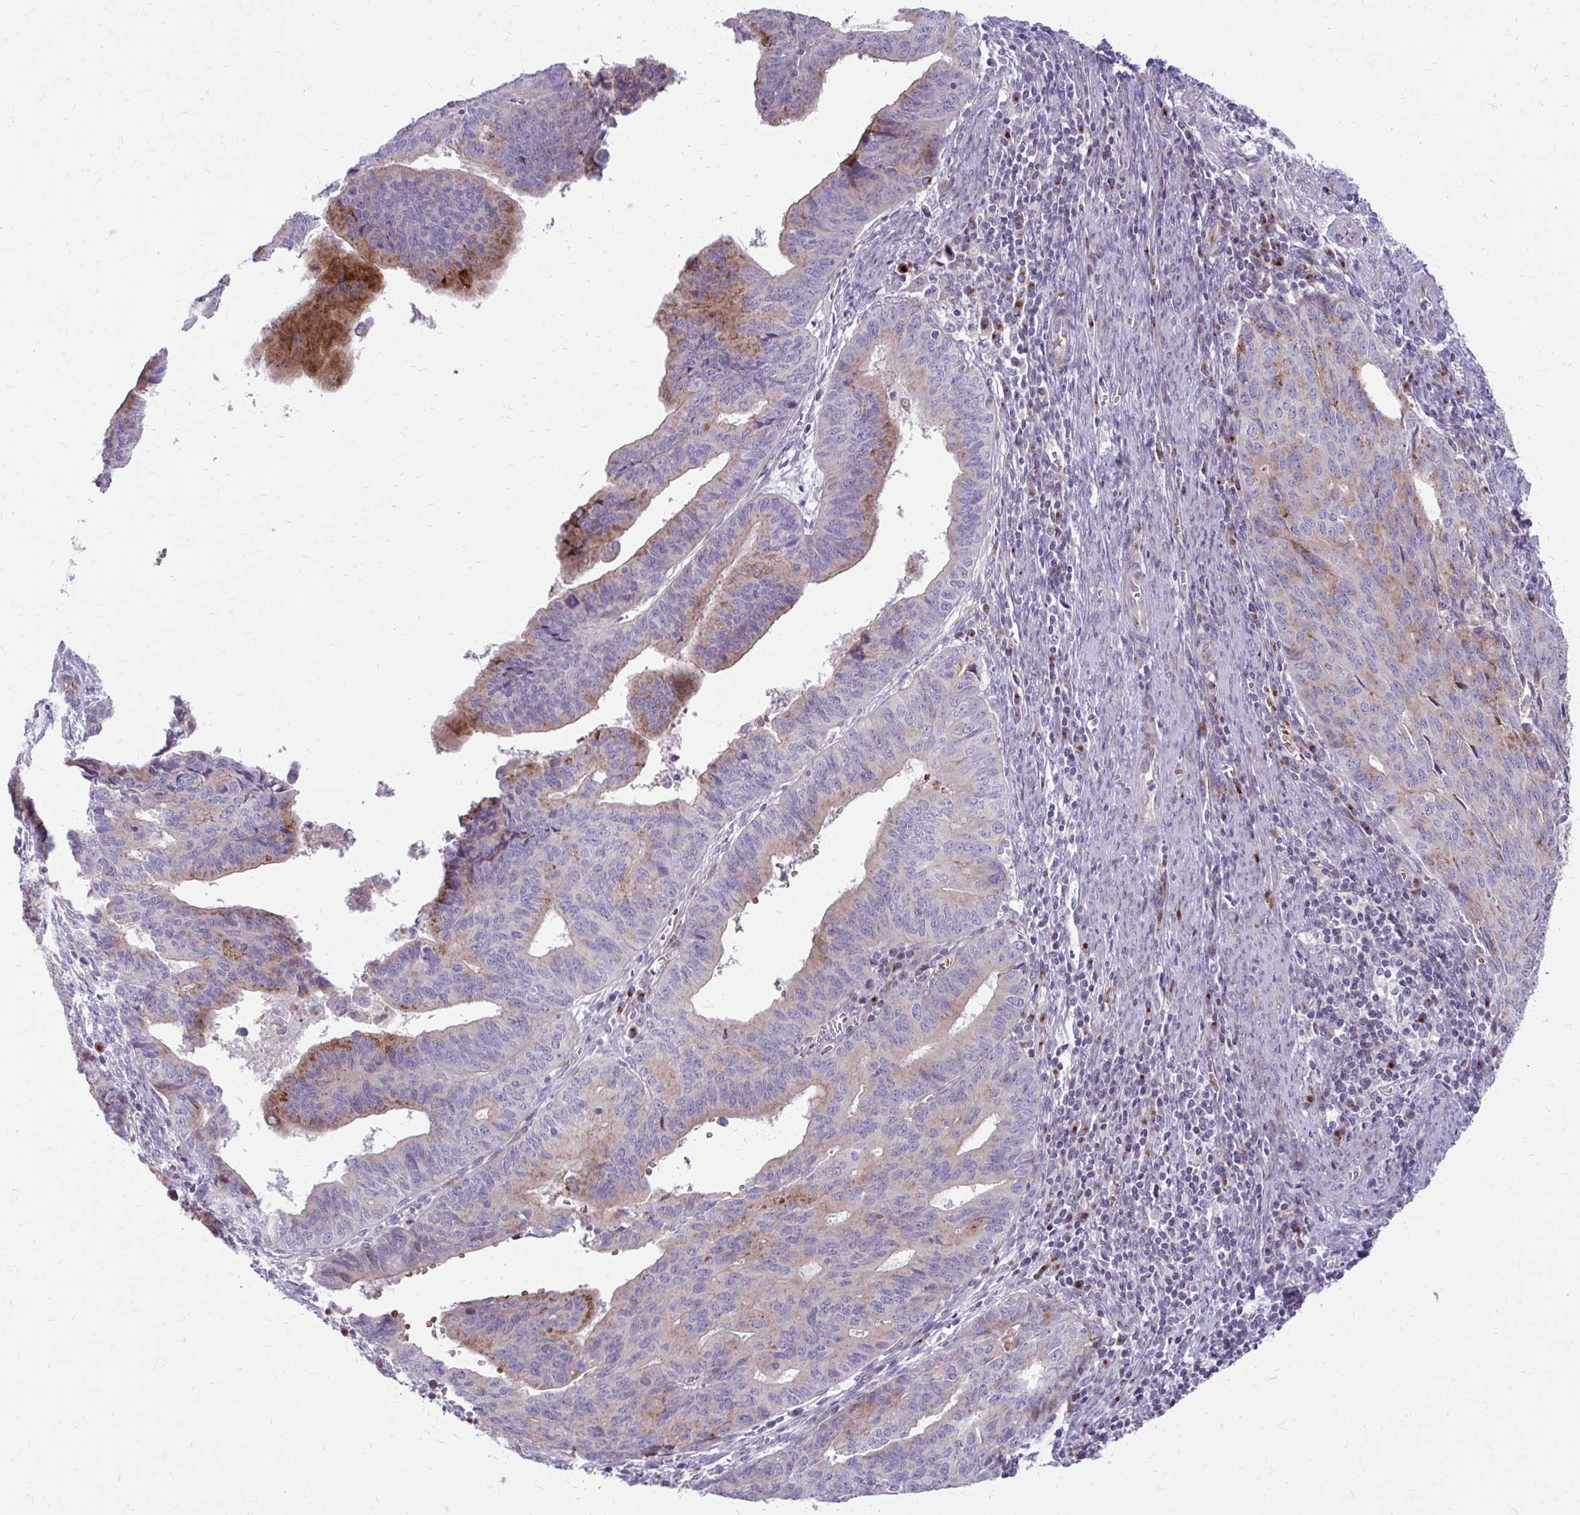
{"staining": {"intensity": "moderate", "quantity": "25%-75%", "location": "cytoplasmic/membranous"}, "tissue": "endometrial cancer", "cell_type": "Tumor cells", "image_type": "cancer", "snomed": [{"axis": "morphology", "description": "Adenocarcinoma, NOS"}, {"axis": "topography", "description": "Endometrium"}], "caption": "Moderate cytoplasmic/membranous positivity is appreciated in about 25%-75% of tumor cells in endometrial adenocarcinoma.", "gene": "FUNDC2", "patient": {"sex": "female", "age": 65}}